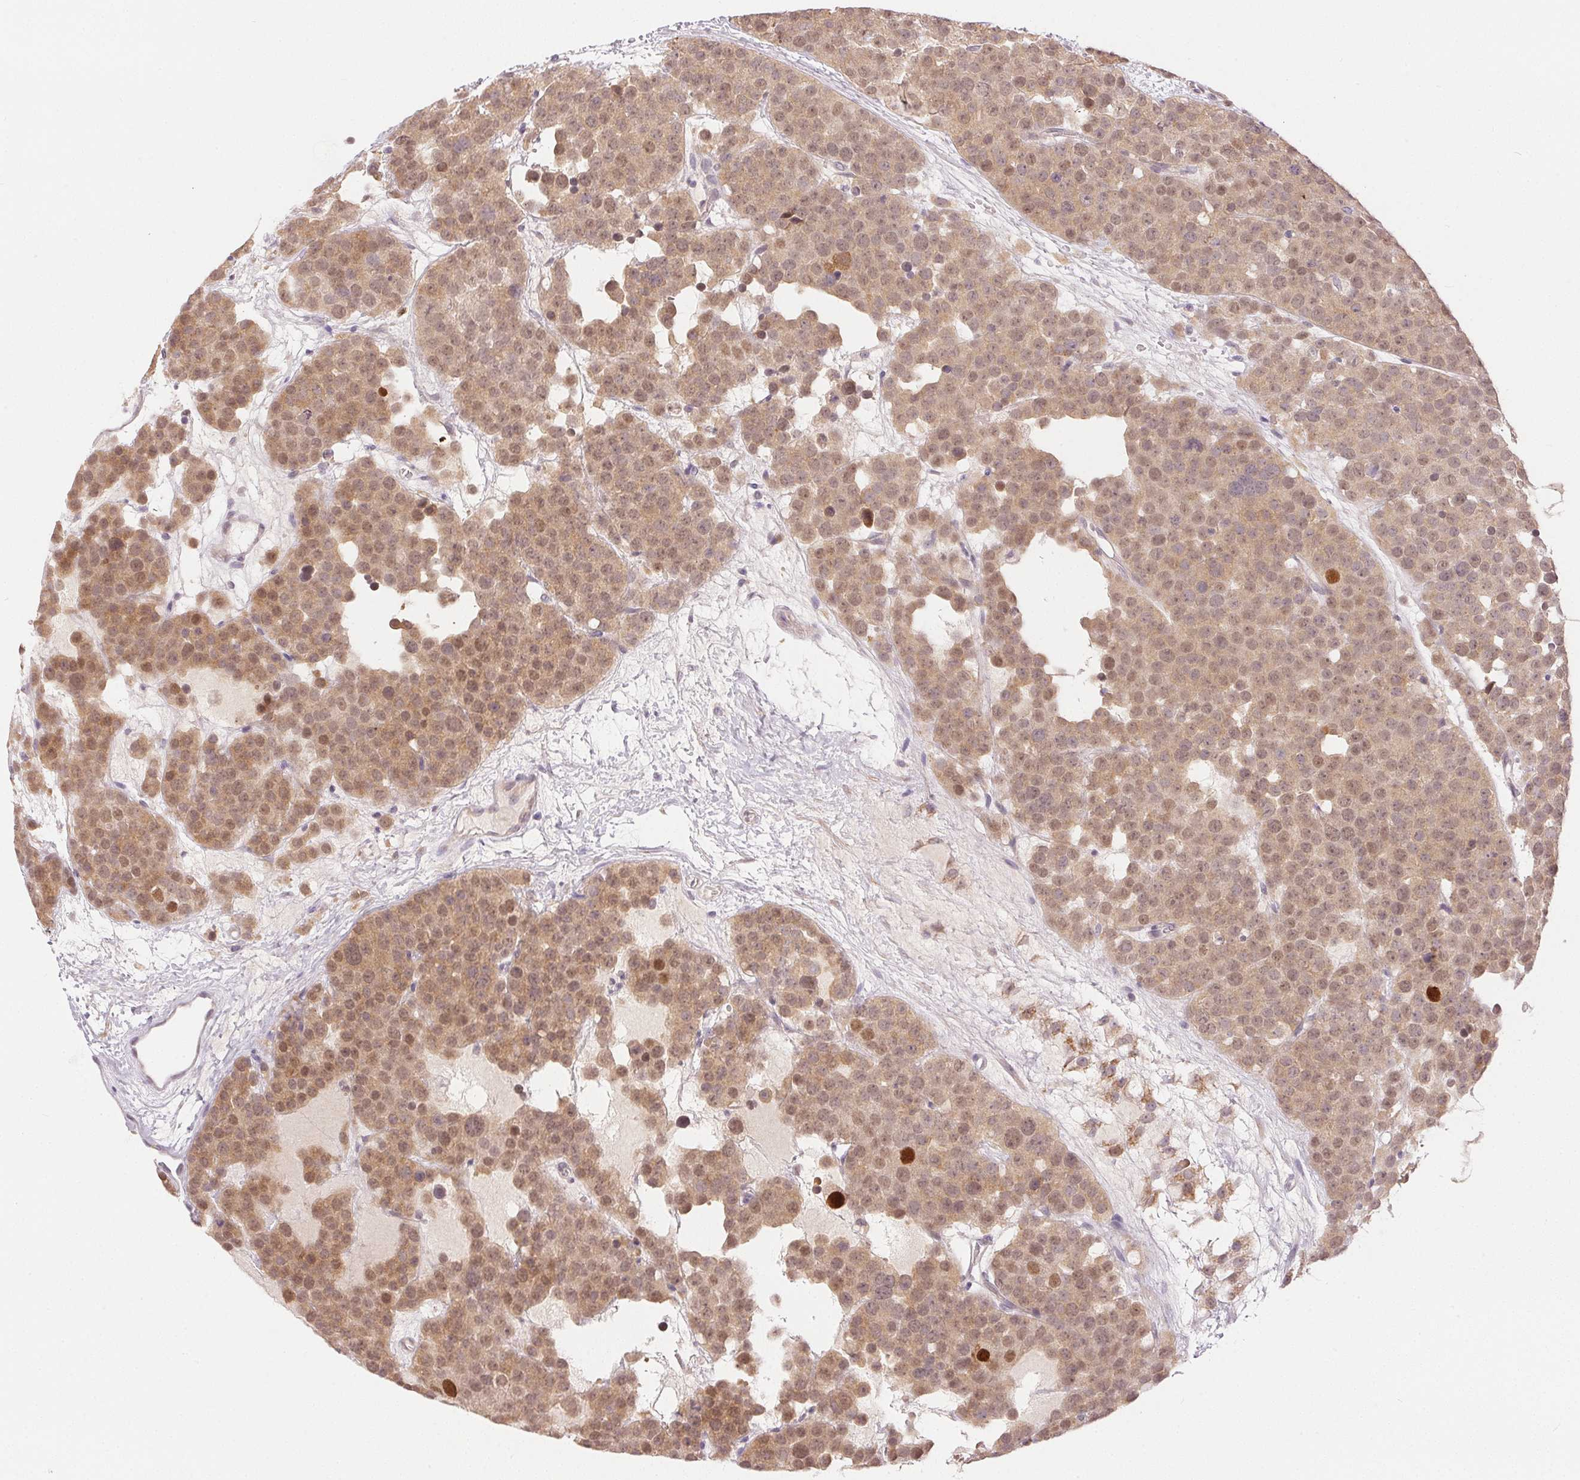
{"staining": {"intensity": "moderate", "quantity": ">75%", "location": "cytoplasmic/membranous,nuclear"}, "tissue": "testis cancer", "cell_type": "Tumor cells", "image_type": "cancer", "snomed": [{"axis": "morphology", "description": "Seminoma, NOS"}, {"axis": "topography", "description": "Testis"}], "caption": "A photomicrograph of testis cancer stained for a protein reveals moderate cytoplasmic/membranous and nuclear brown staining in tumor cells. (DAB (3,3'-diaminobenzidine) IHC with brightfield microscopy, high magnification).", "gene": "TTC23L", "patient": {"sex": "male", "age": 71}}